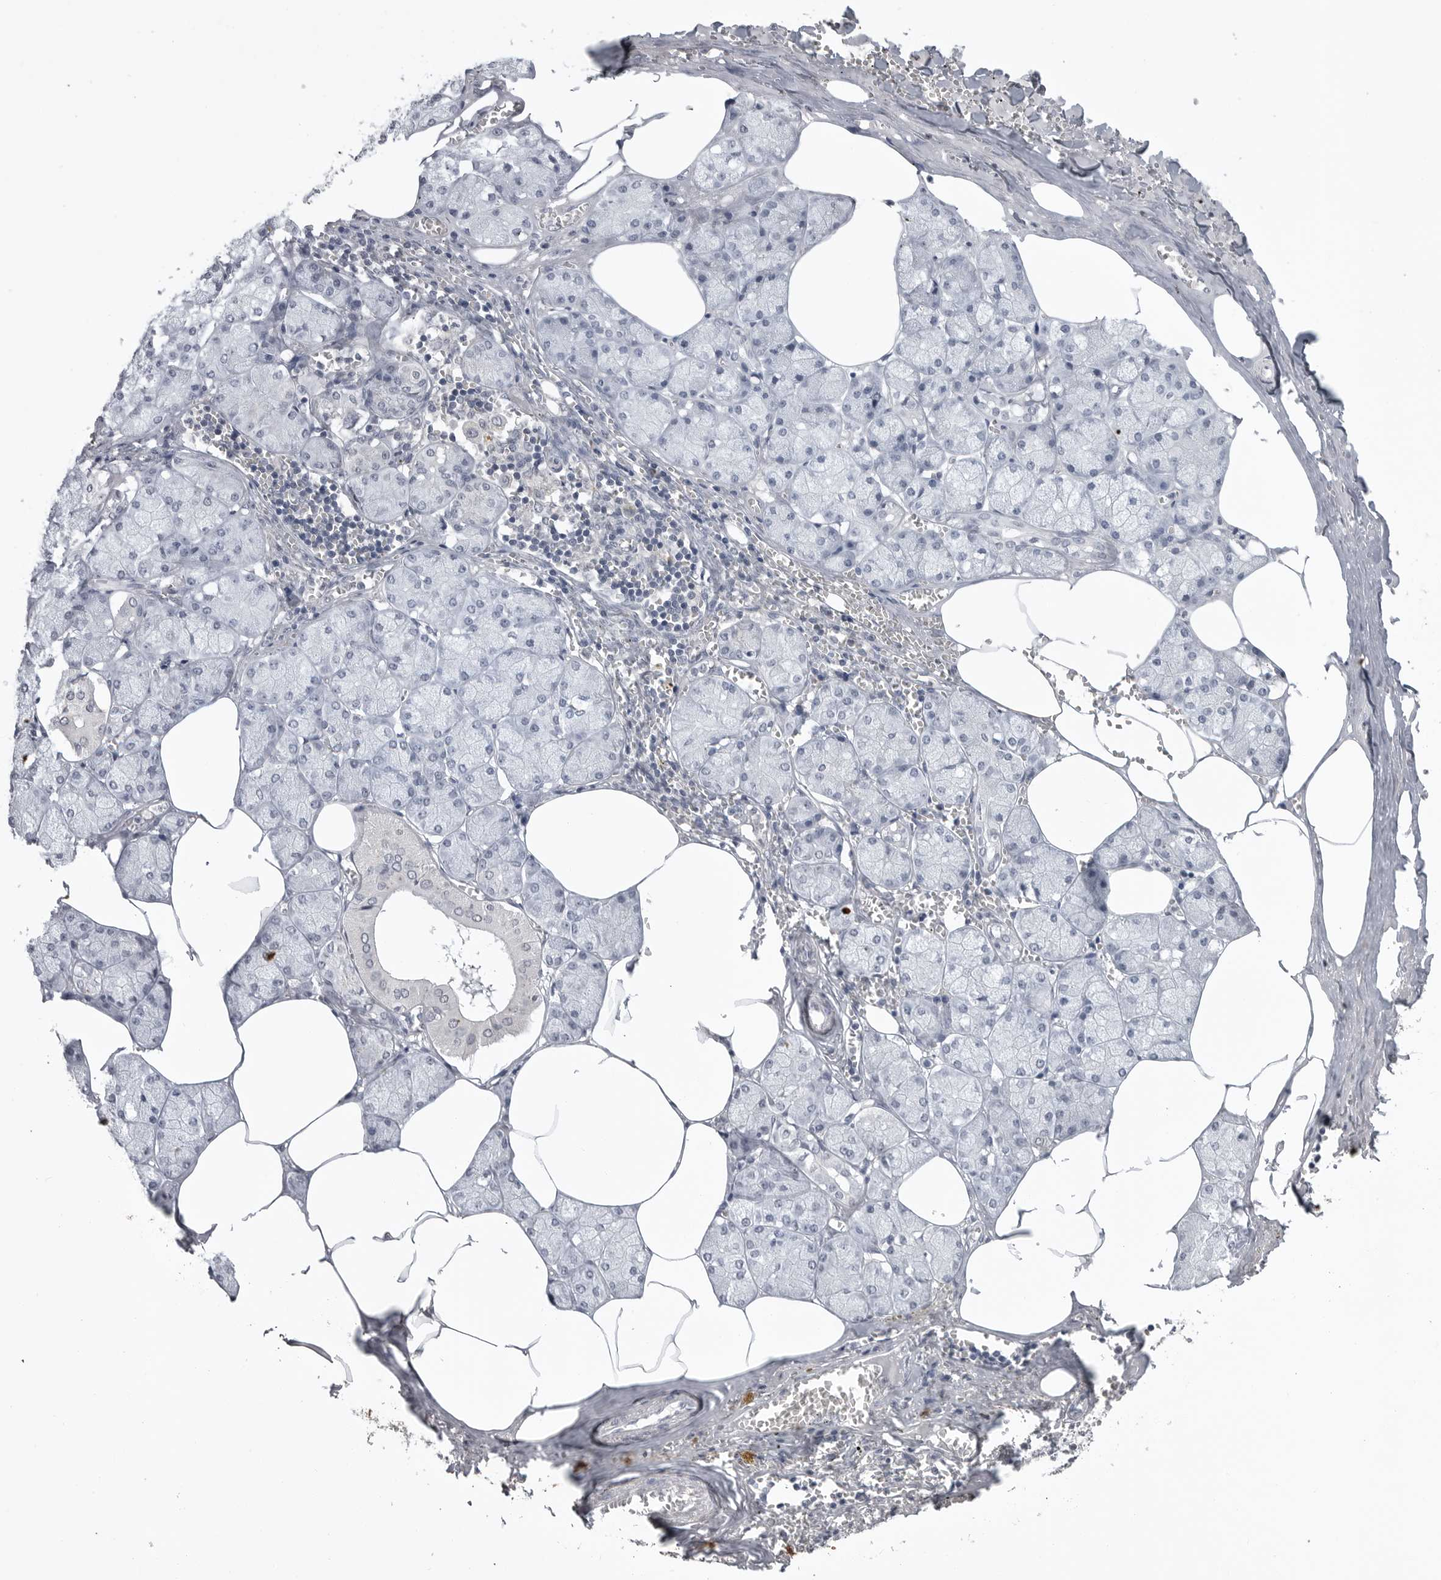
{"staining": {"intensity": "negative", "quantity": "none", "location": "none"}, "tissue": "salivary gland", "cell_type": "Glandular cells", "image_type": "normal", "snomed": [{"axis": "morphology", "description": "Normal tissue, NOS"}, {"axis": "topography", "description": "Salivary gland"}], "caption": "Immunohistochemistry of unremarkable salivary gland shows no positivity in glandular cells.", "gene": "RRM1", "patient": {"sex": "male", "age": 62}}